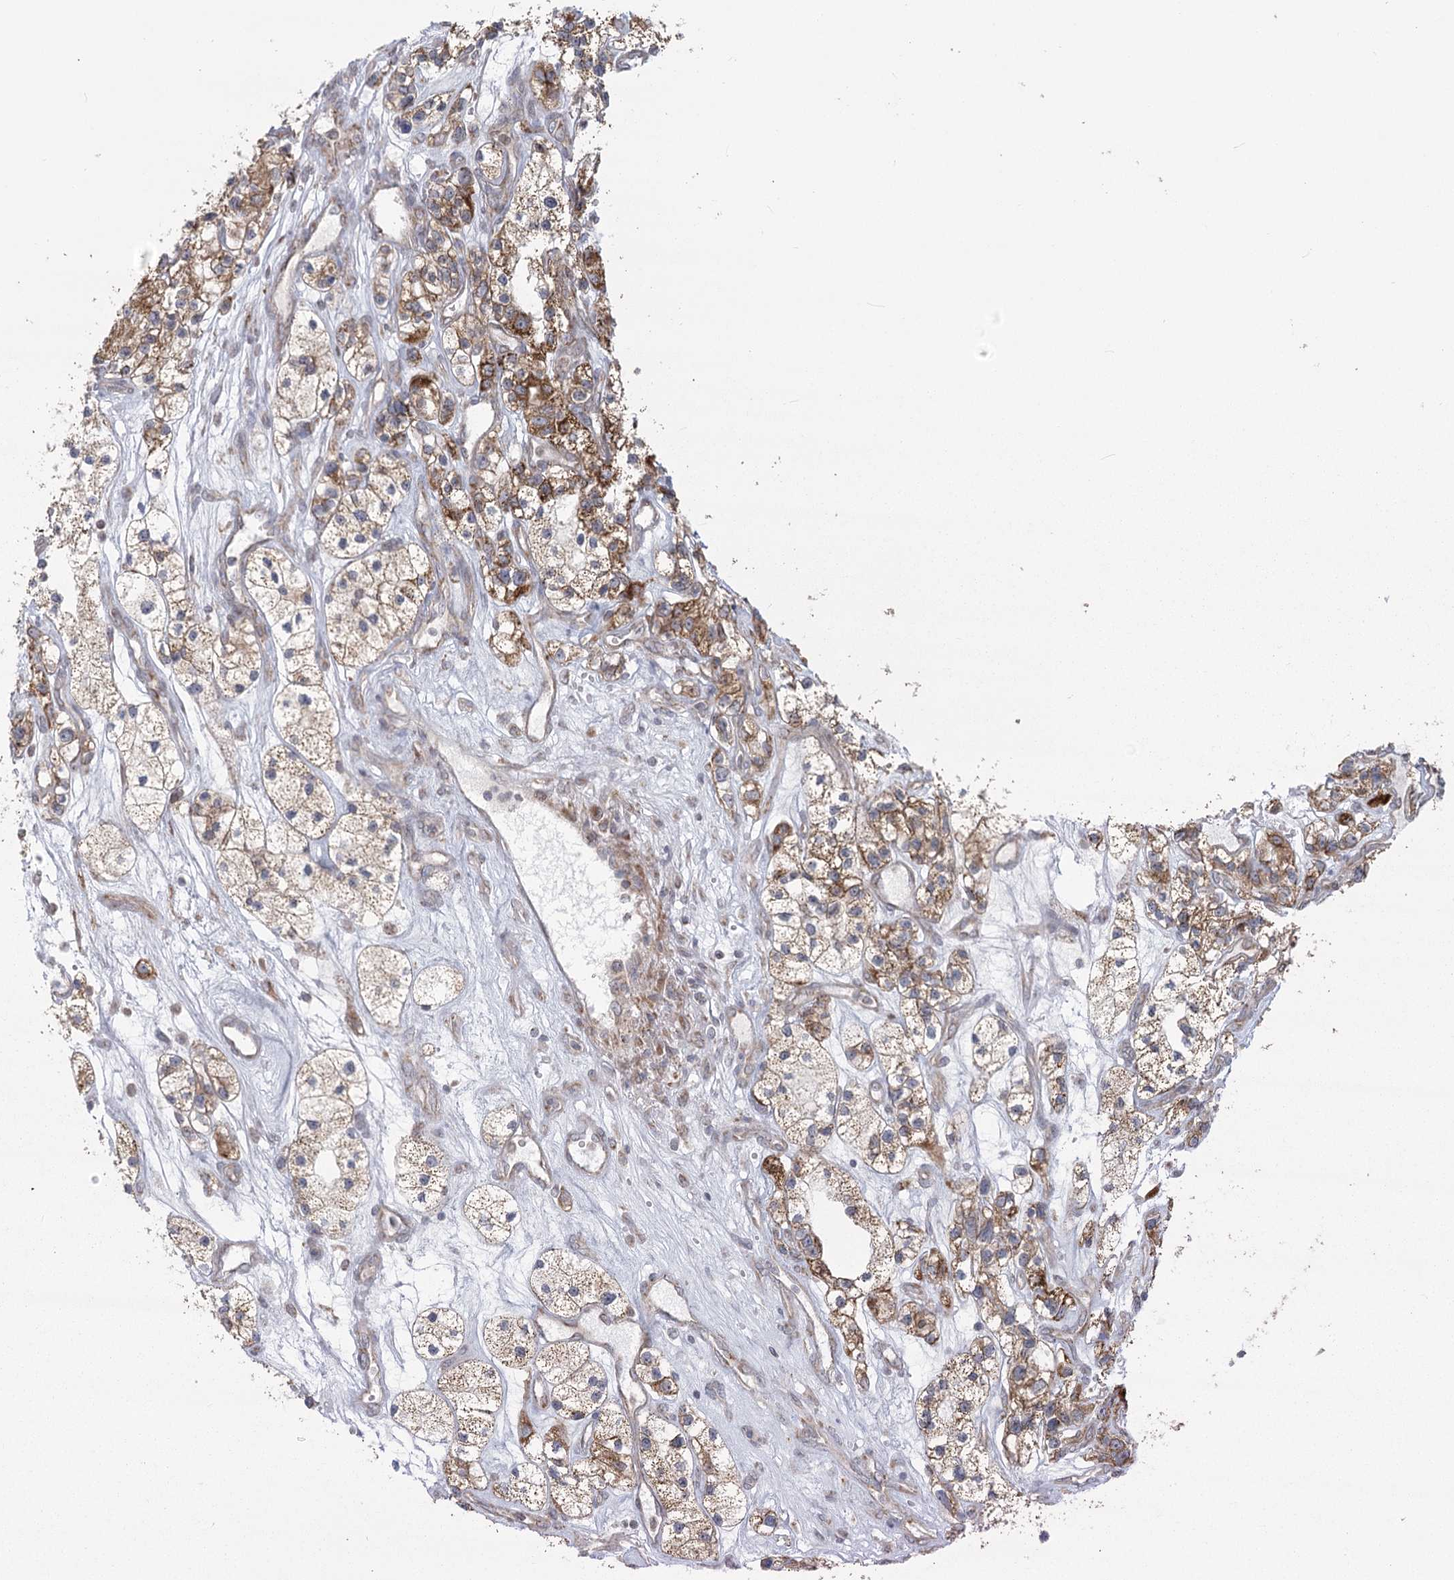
{"staining": {"intensity": "moderate", "quantity": ">75%", "location": "cytoplasmic/membranous"}, "tissue": "renal cancer", "cell_type": "Tumor cells", "image_type": "cancer", "snomed": [{"axis": "morphology", "description": "Adenocarcinoma, NOS"}, {"axis": "topography", "description": "Kidney"}], "caption": "Tumor cells display moderate cytoplasmic/membranous positivity in approximately >75% of cells in renal adenocarcinoma.", "gene": "LACTB", "patient": {"sex": "female", "age": 57}}